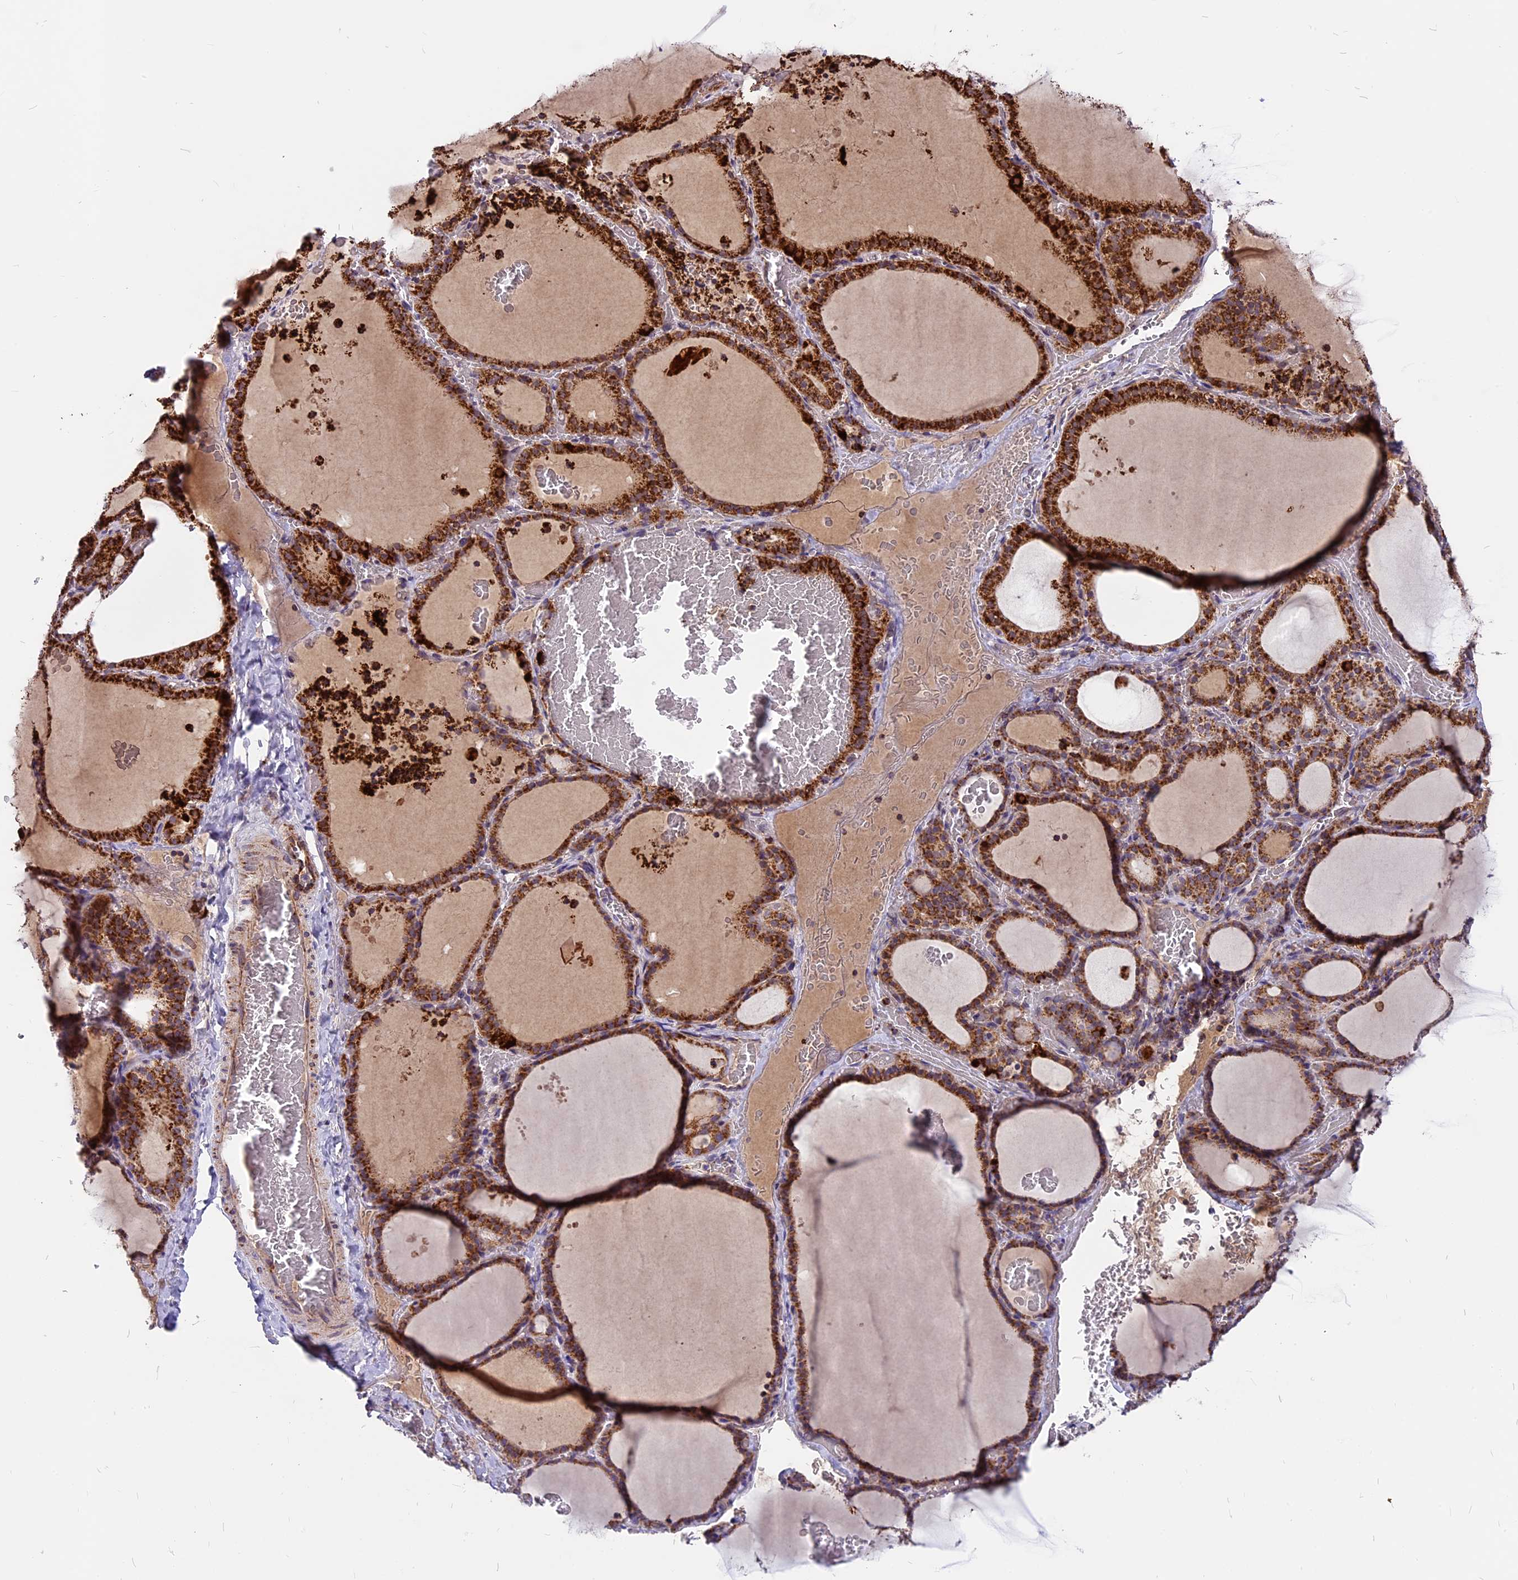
{"staining": {"intensity": "strong", "quantity": ">75%", "location": "cytoplasmic/membranous"}, "tissue": "thyroid gland", "cell_type": "Glandular cells", "image_type": "normal", "snomed": [{"axis": "morphology", "description": "Normal tissue, NOS"}, {"axis": "topography", "description": "Thyroid gland"}], "caption": "Immunohistochemistry (DAB (3,3'-diaminobenzidine)) staining of unremarkable thyroid gland displays strong cytoplasmic/membranous protein expression in about >75% of glandular cells.", "gene": "COX17", "patient": {"sex": "female", "age": 39}}